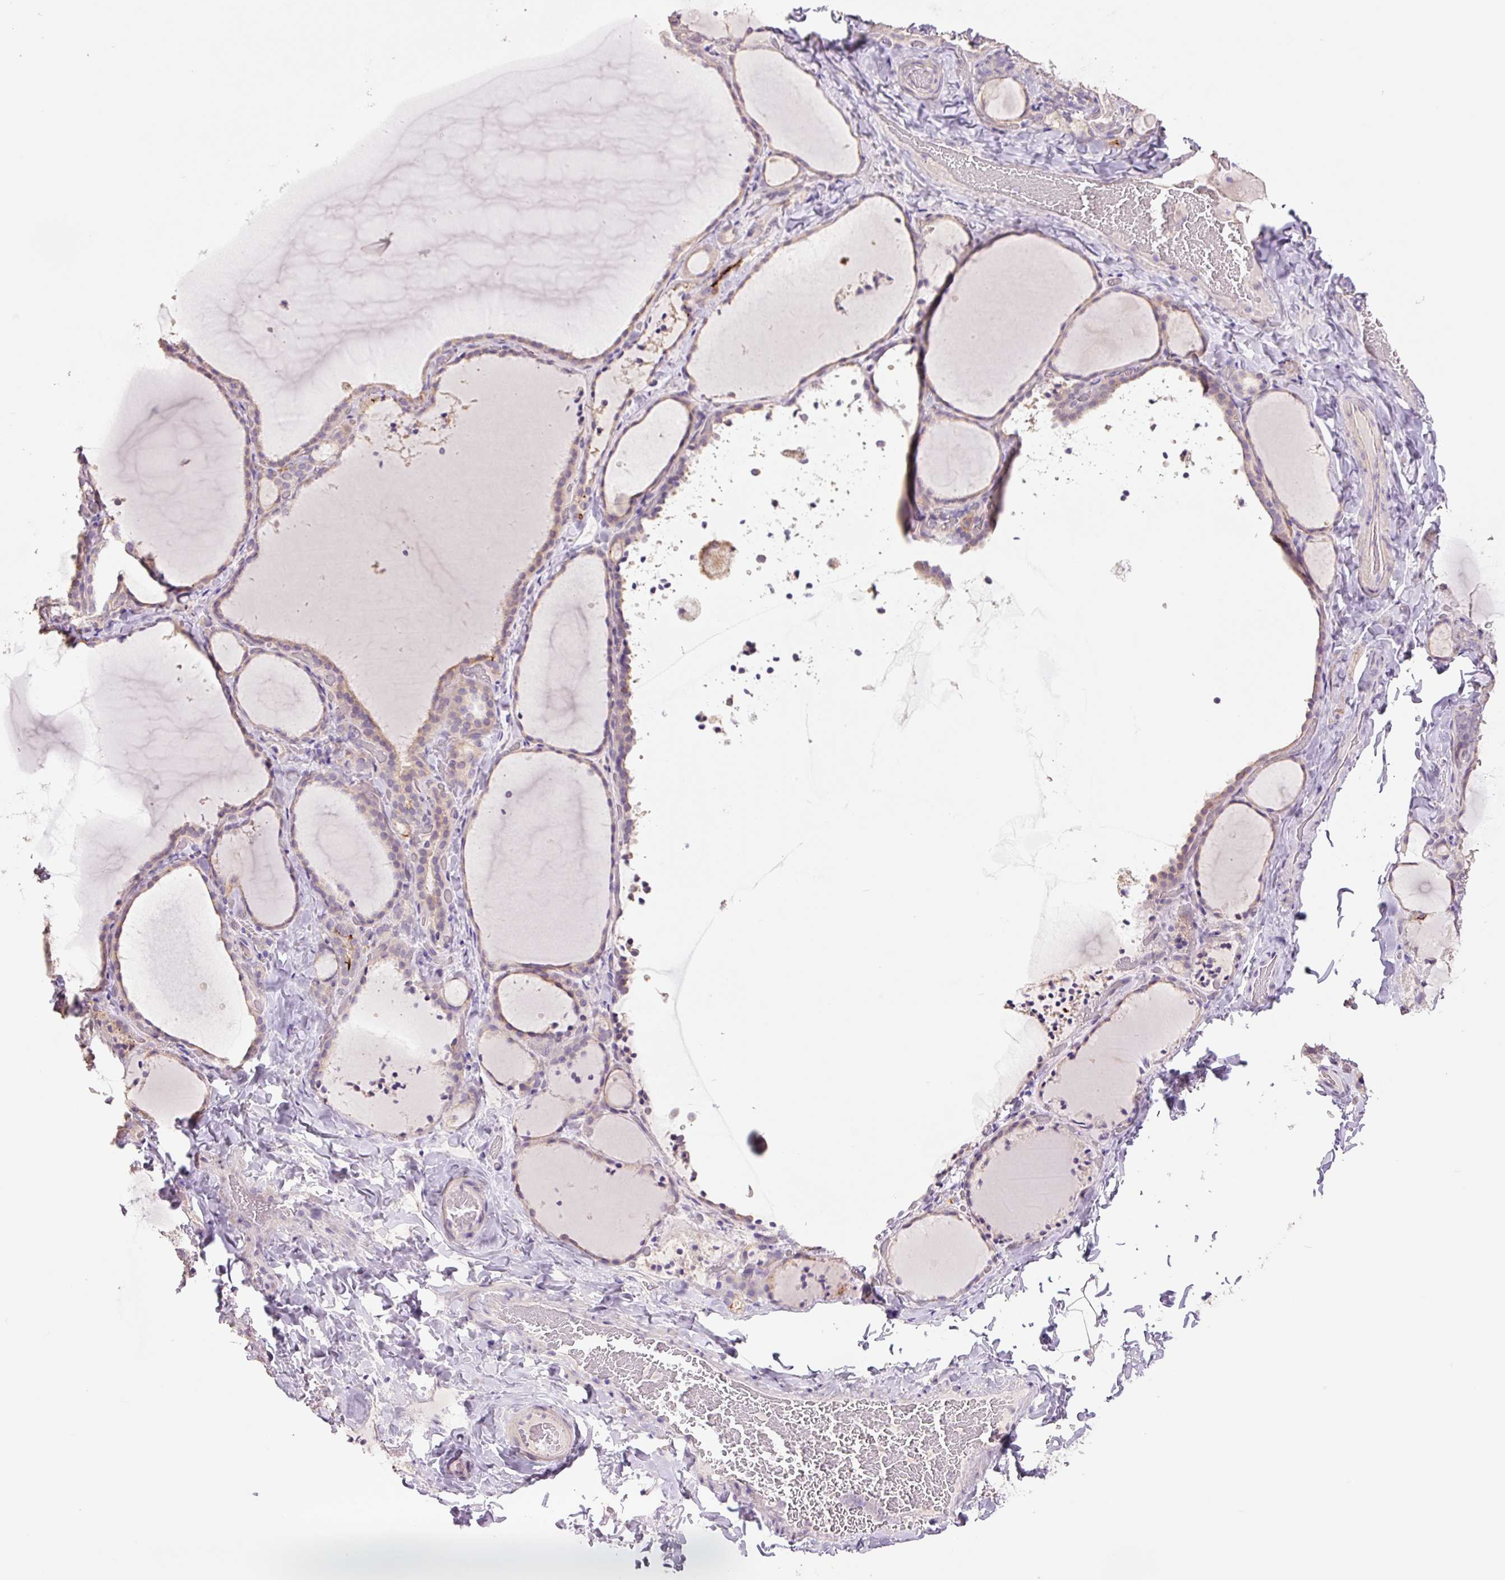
{"staining": {"intensity": "negative", "quantity": "none", "location": "none"}, "tissue": "thyroid gland", "cell_type": "Glandular cells", "image_type": "normal", "snomed": [{"axis": "morphology", "description": "Normal tissue, NOS"}, {"axis": "topography", "description": "Thyroid gland"}], "caption": "This is an immunohistochemistry (IHC) image of normal human thyroid gland. There is no positivity in glandular cells.", "gene": "SLC1A4", "patient": {"sex": "female", "age": 22}}